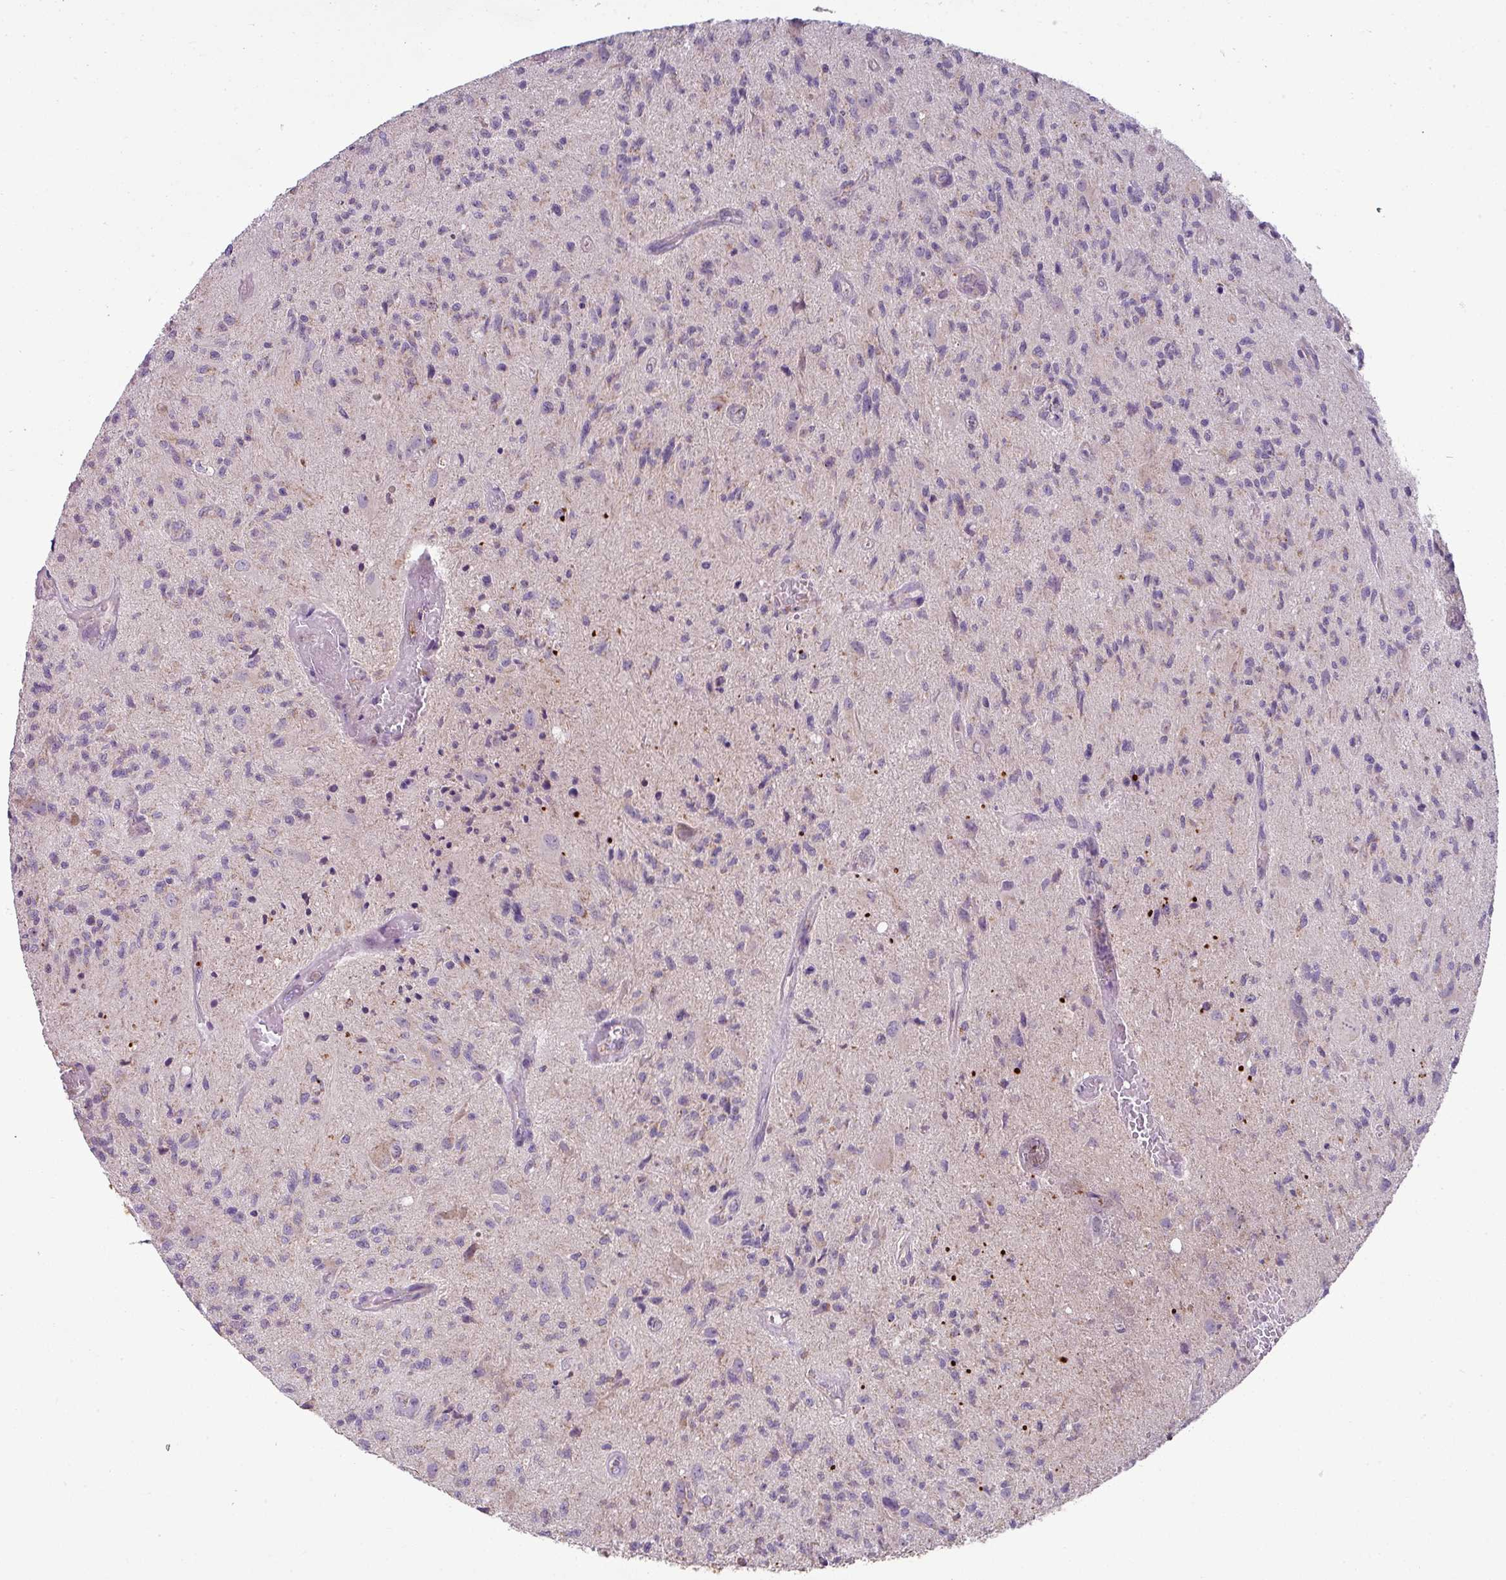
{"staining": {"intensity": "negative", "quantity": "none", "location": "none"}, "tissue": "glioma", "cell_type": "Tumor cells", "image_type": "cancer", "snomed": [{"axis": "morphology", "description": "Glioma, malignant, High grade"}, {"axis": "topography", "description": "Brain"}], "caption": "Human high-grade glioma (malignant) stained for a protein using IHC exhibits no expression in tumor cells.", "gene": "LRRC9", "patient": {"sex": "male", "age": 67}}